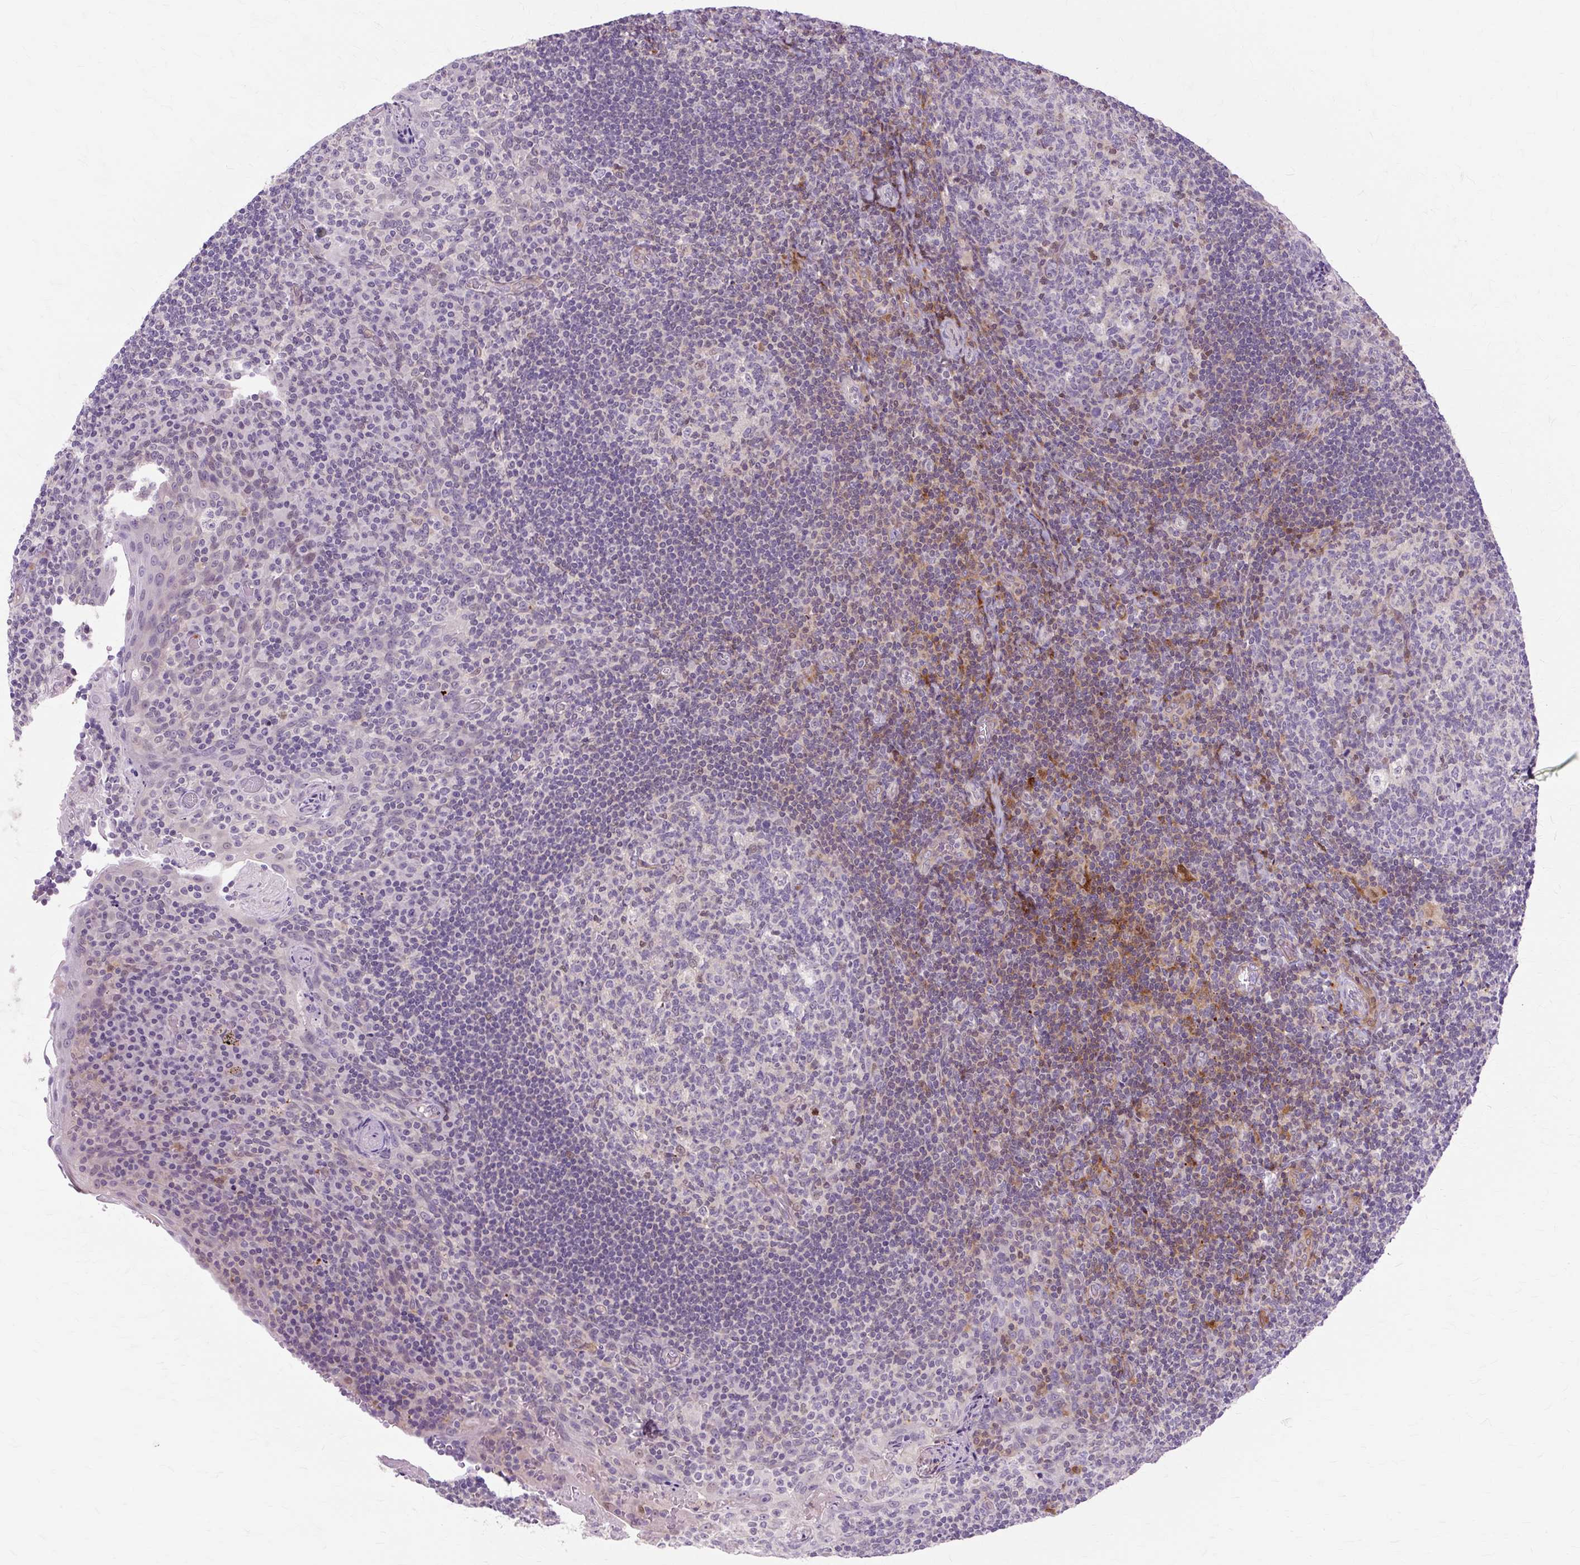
{"staining": {"intensity": "negative", "quantity": "none", "location": "none"}, "tissue": "tonsil", "cell_type": "Germinal center cells", "image_type": "normal", "snomed": [{"axis": "morphology", "description": "Normal tissue, NOS"}, {"axis": "topography", "description": "Tonsil"}], "caption": "An image of tonsil stained for a protein exhibits no brown staining in germinal center cells. (DAB immunohistochemistry (IHC) visualized using brightfield microscopy, high magnification).", "gene": "ZNF35", "patient": {"sex": "male", "age": 17}}